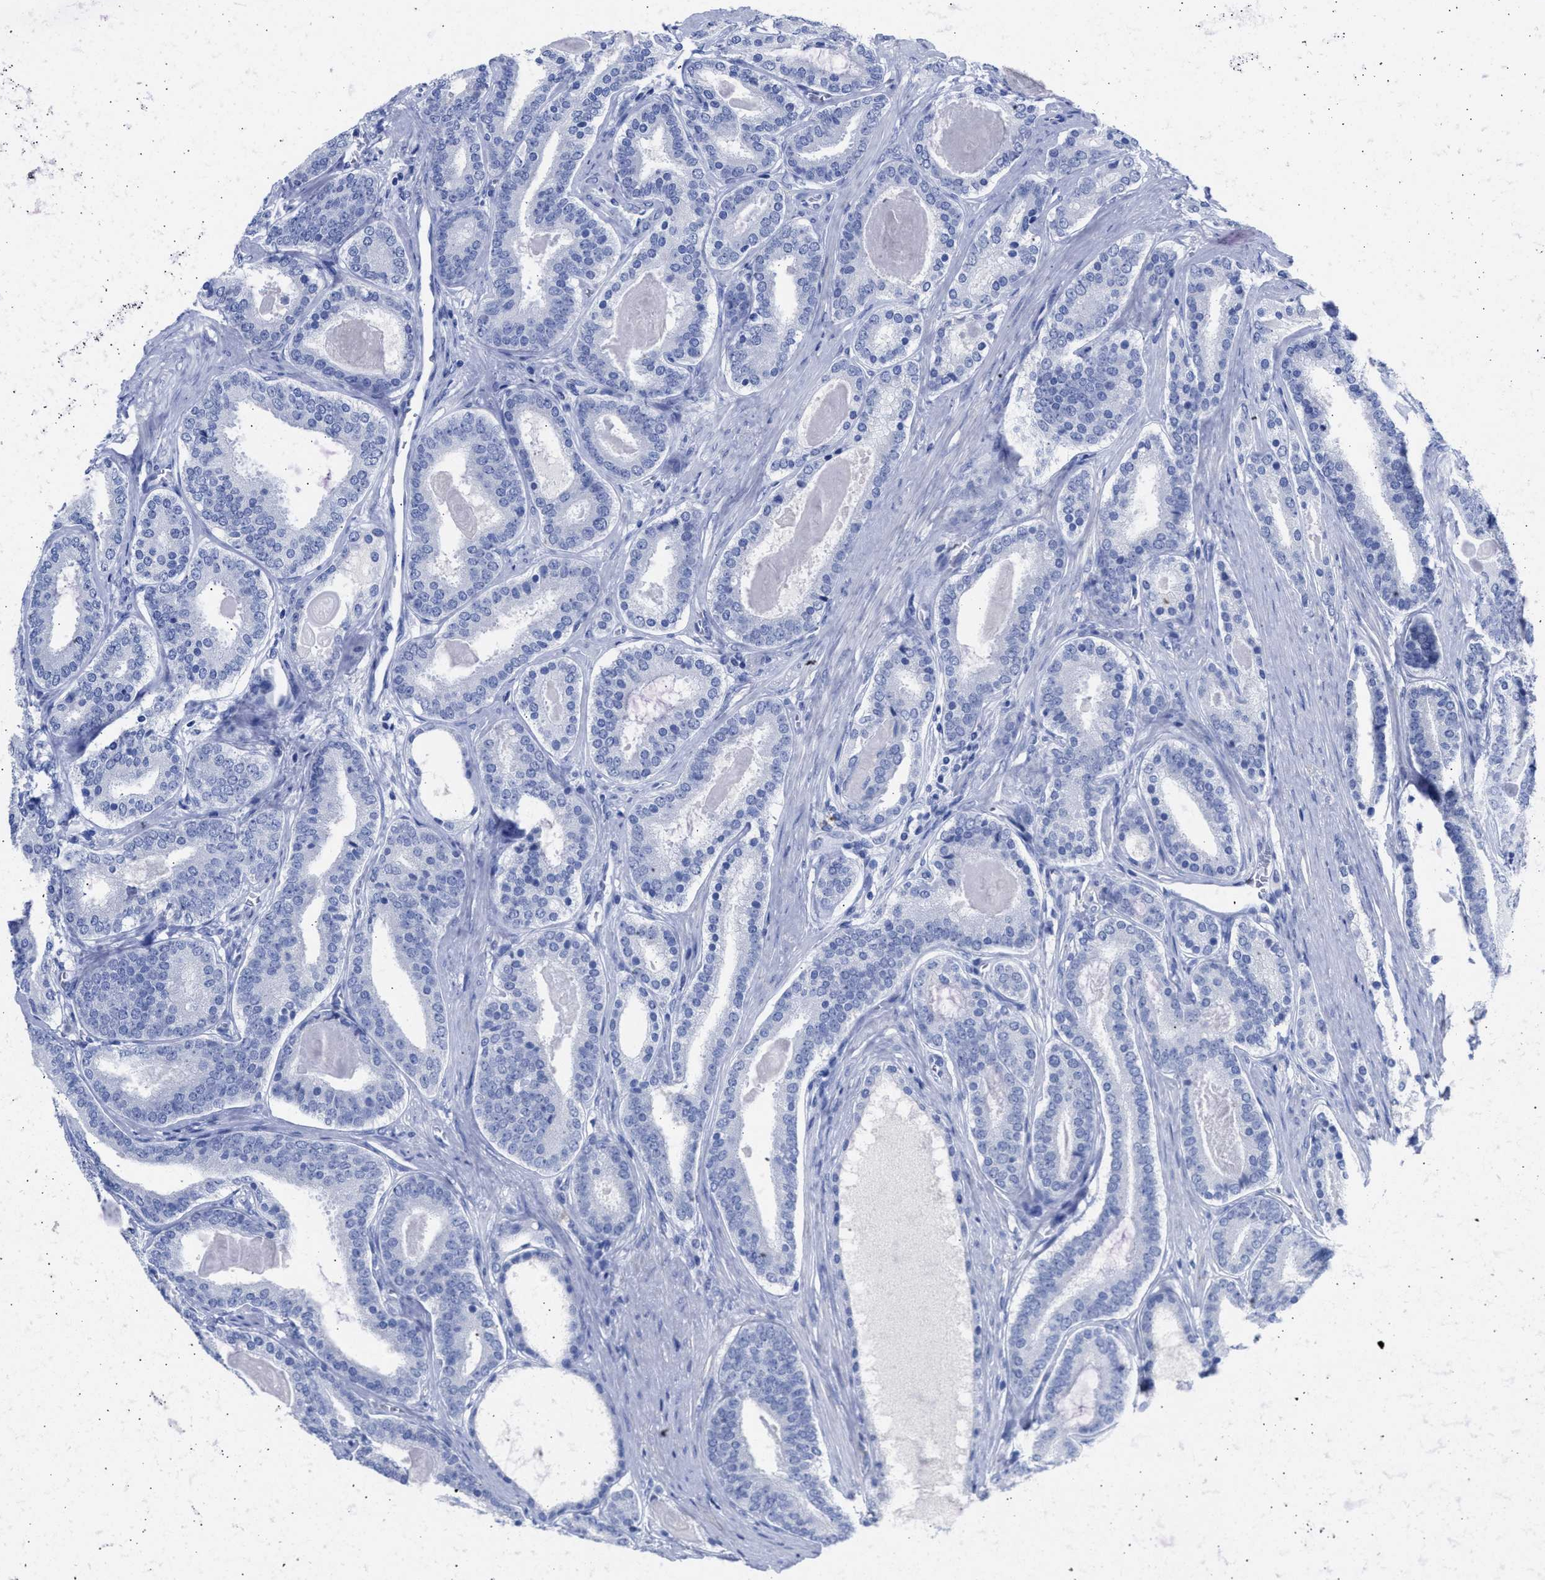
{"staining": {"intensity": "negative", "quantity": "none", "location": "none"}, "tissue": "prostate cancer", "cell_type": "Tumor cells", "image_type": "cancer", "snomed": [{"axis": "morphology", "description": "Adenocarcinoma, High grade"}, {"axis": "topography", "description": "Prostate"}], "caption": "Photomicrograph shows no significant protein staining in tumor cells of prostate adenocarcinoma (high-grade).", "gene": "NCAM1", "patient": {"sex": "male", "age": 60}}